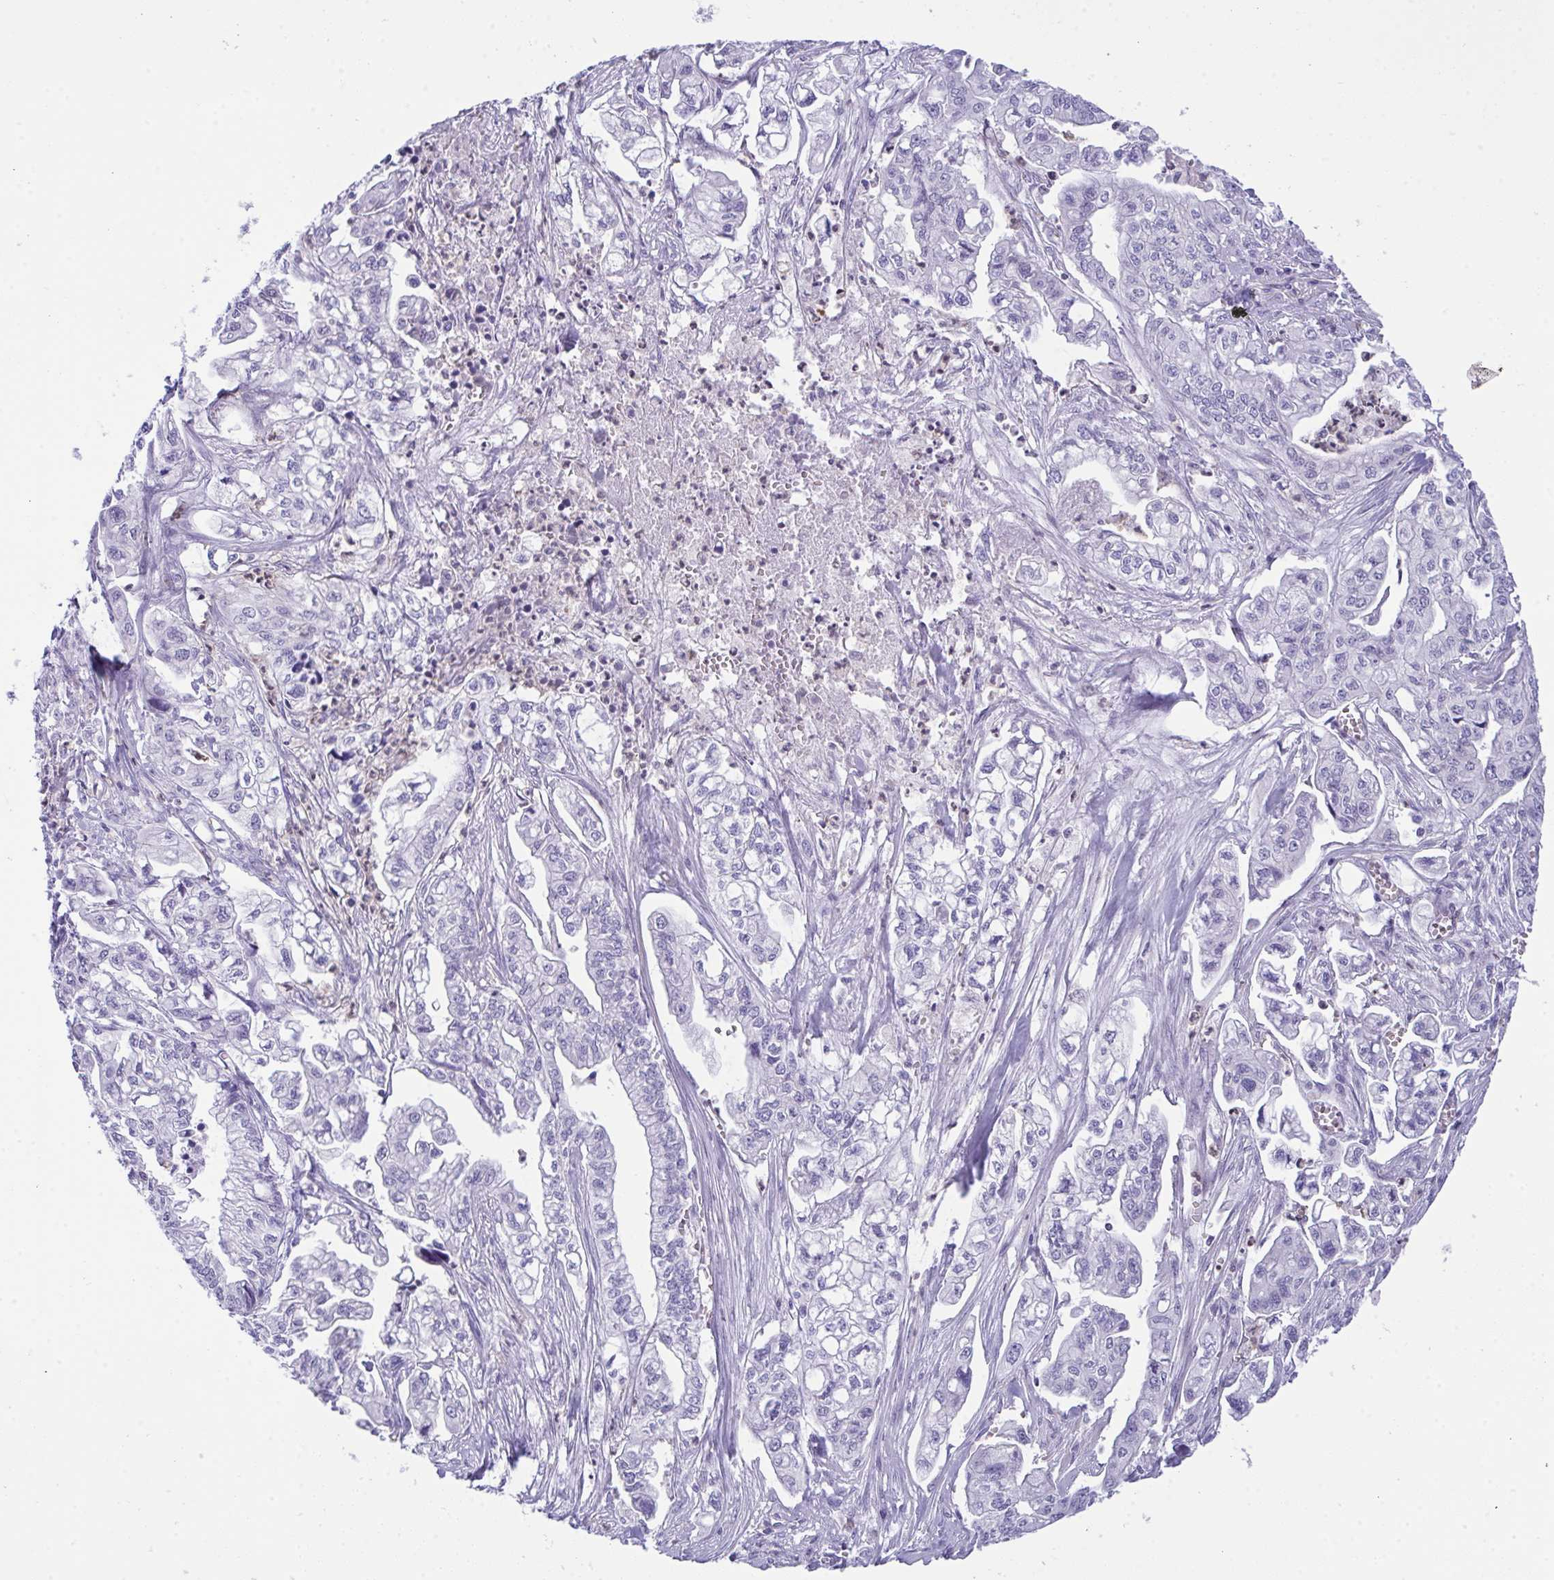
{"staining": {"intensity": "negative", "quantity": "none", "location": "none"}, "tissue": "pancreatic cancer", "cell_type": "Tumor cells", "image_type": "cancer", "snomed": [{"axis": "morphology", "description": "Adenocarcinoma, NOS"}, {"axis": "topography", "description": "Pancreas"}], "caption": "A high-resolution photomicrograph shows IHC staining of pancreatic adenocarcinoma, which shows no significant staining in tumor cells.", "gene": "PLA2G12B", "patient": {"sex": "male", "age": 68}}